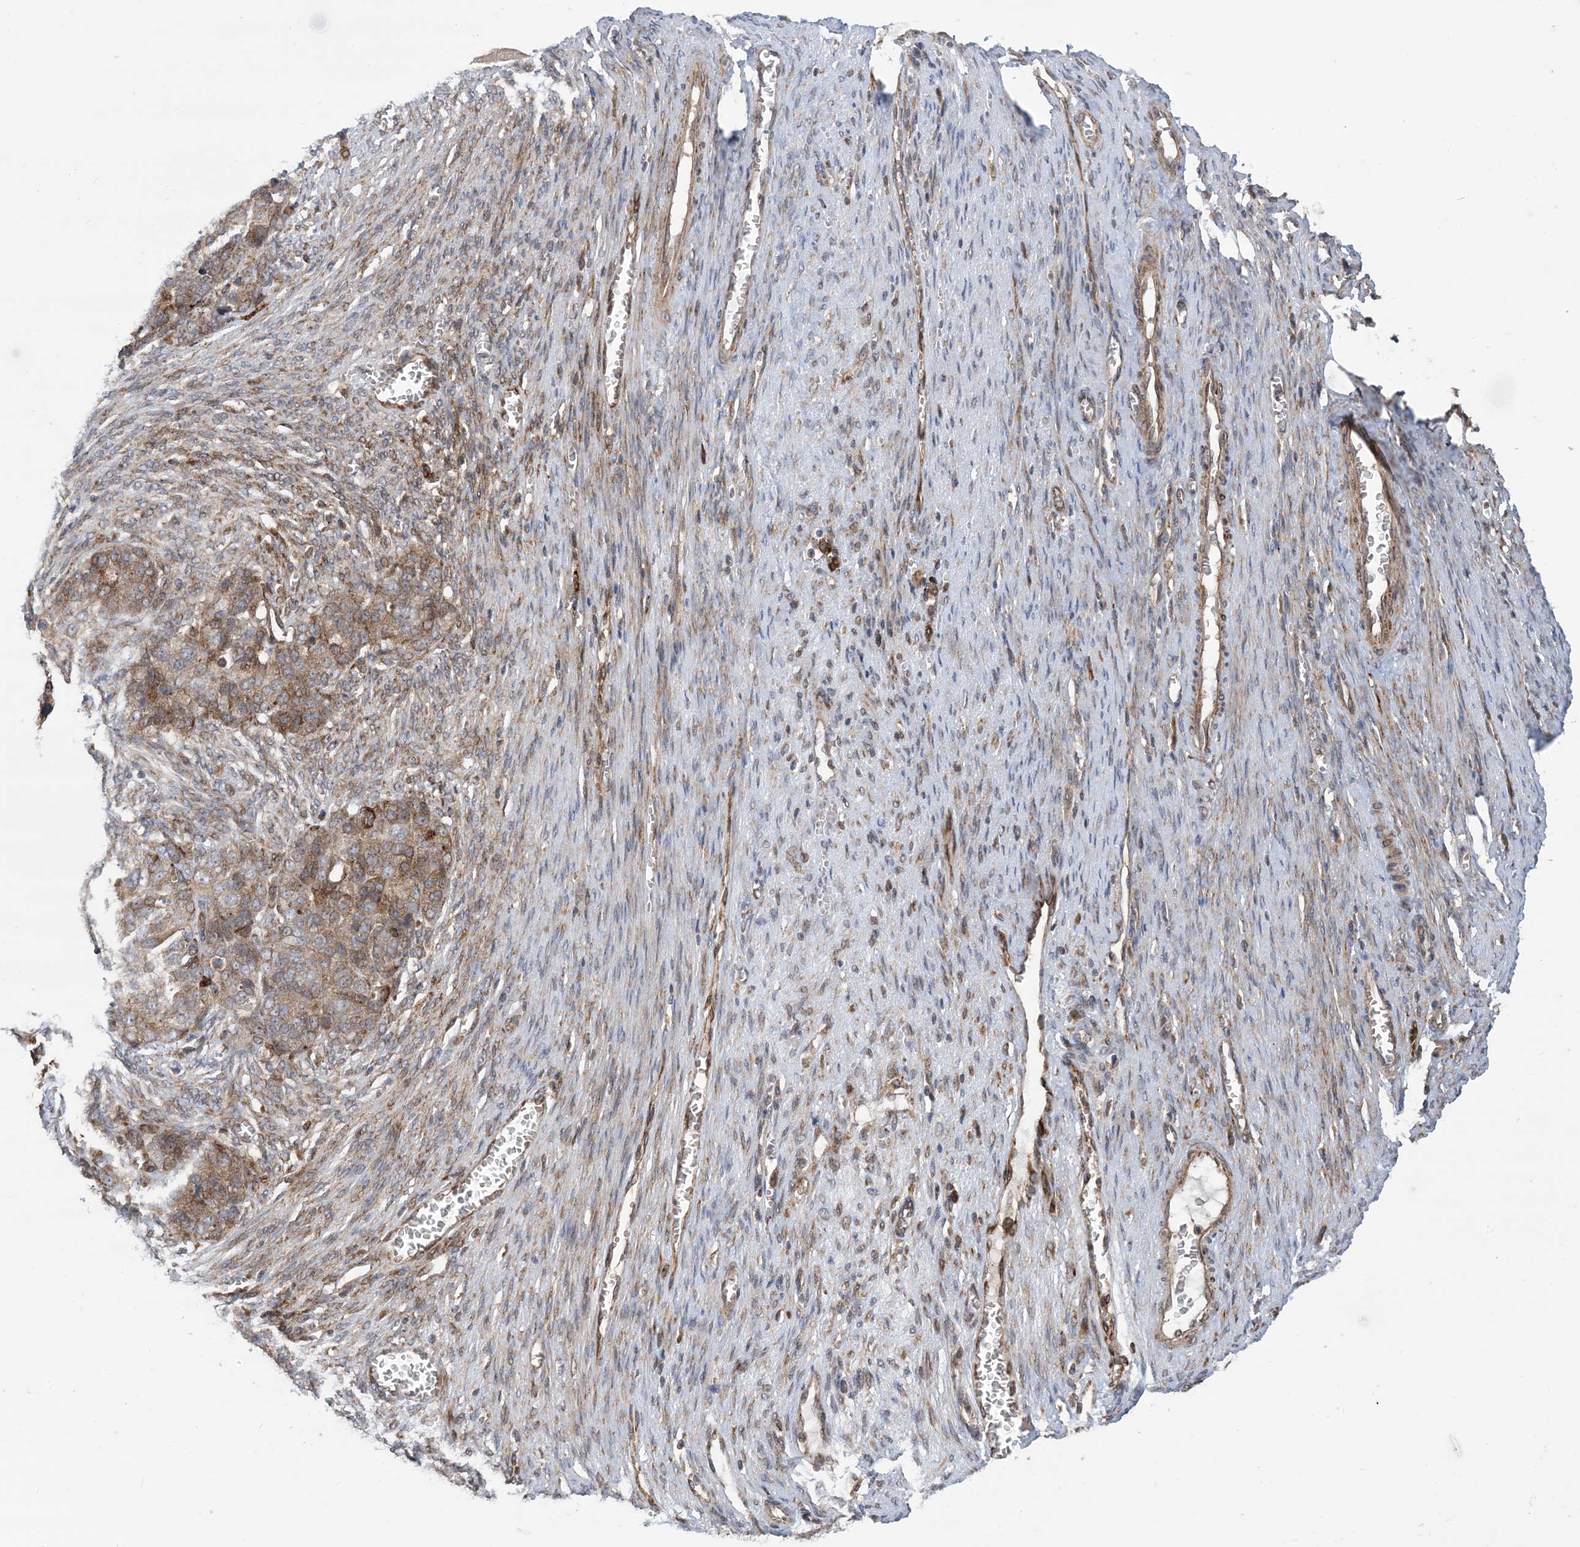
{"staining": {"intensity": "moderate", "quantity": ">75%", "location": "cytoplasmic/membranous"}, "tissue": "ovarian cancer", "cell_type": "Tumor cells", "image_type": "cancer", "snomed": [{"axis": "morphology", "description": "Cystadenocarcinoma, serous, NOS"}, {"axis": "topography", "description": "Ovary"}], "caption": "A brown stain labels moderate cytoplasmic/membranous staining of a protein in ovarian cancer tumor cells. (DAB IHC with brightfield microscopy, high magnification).", "gene": "CLEC16A", "patient": {"sex": "female", "age": 44}}